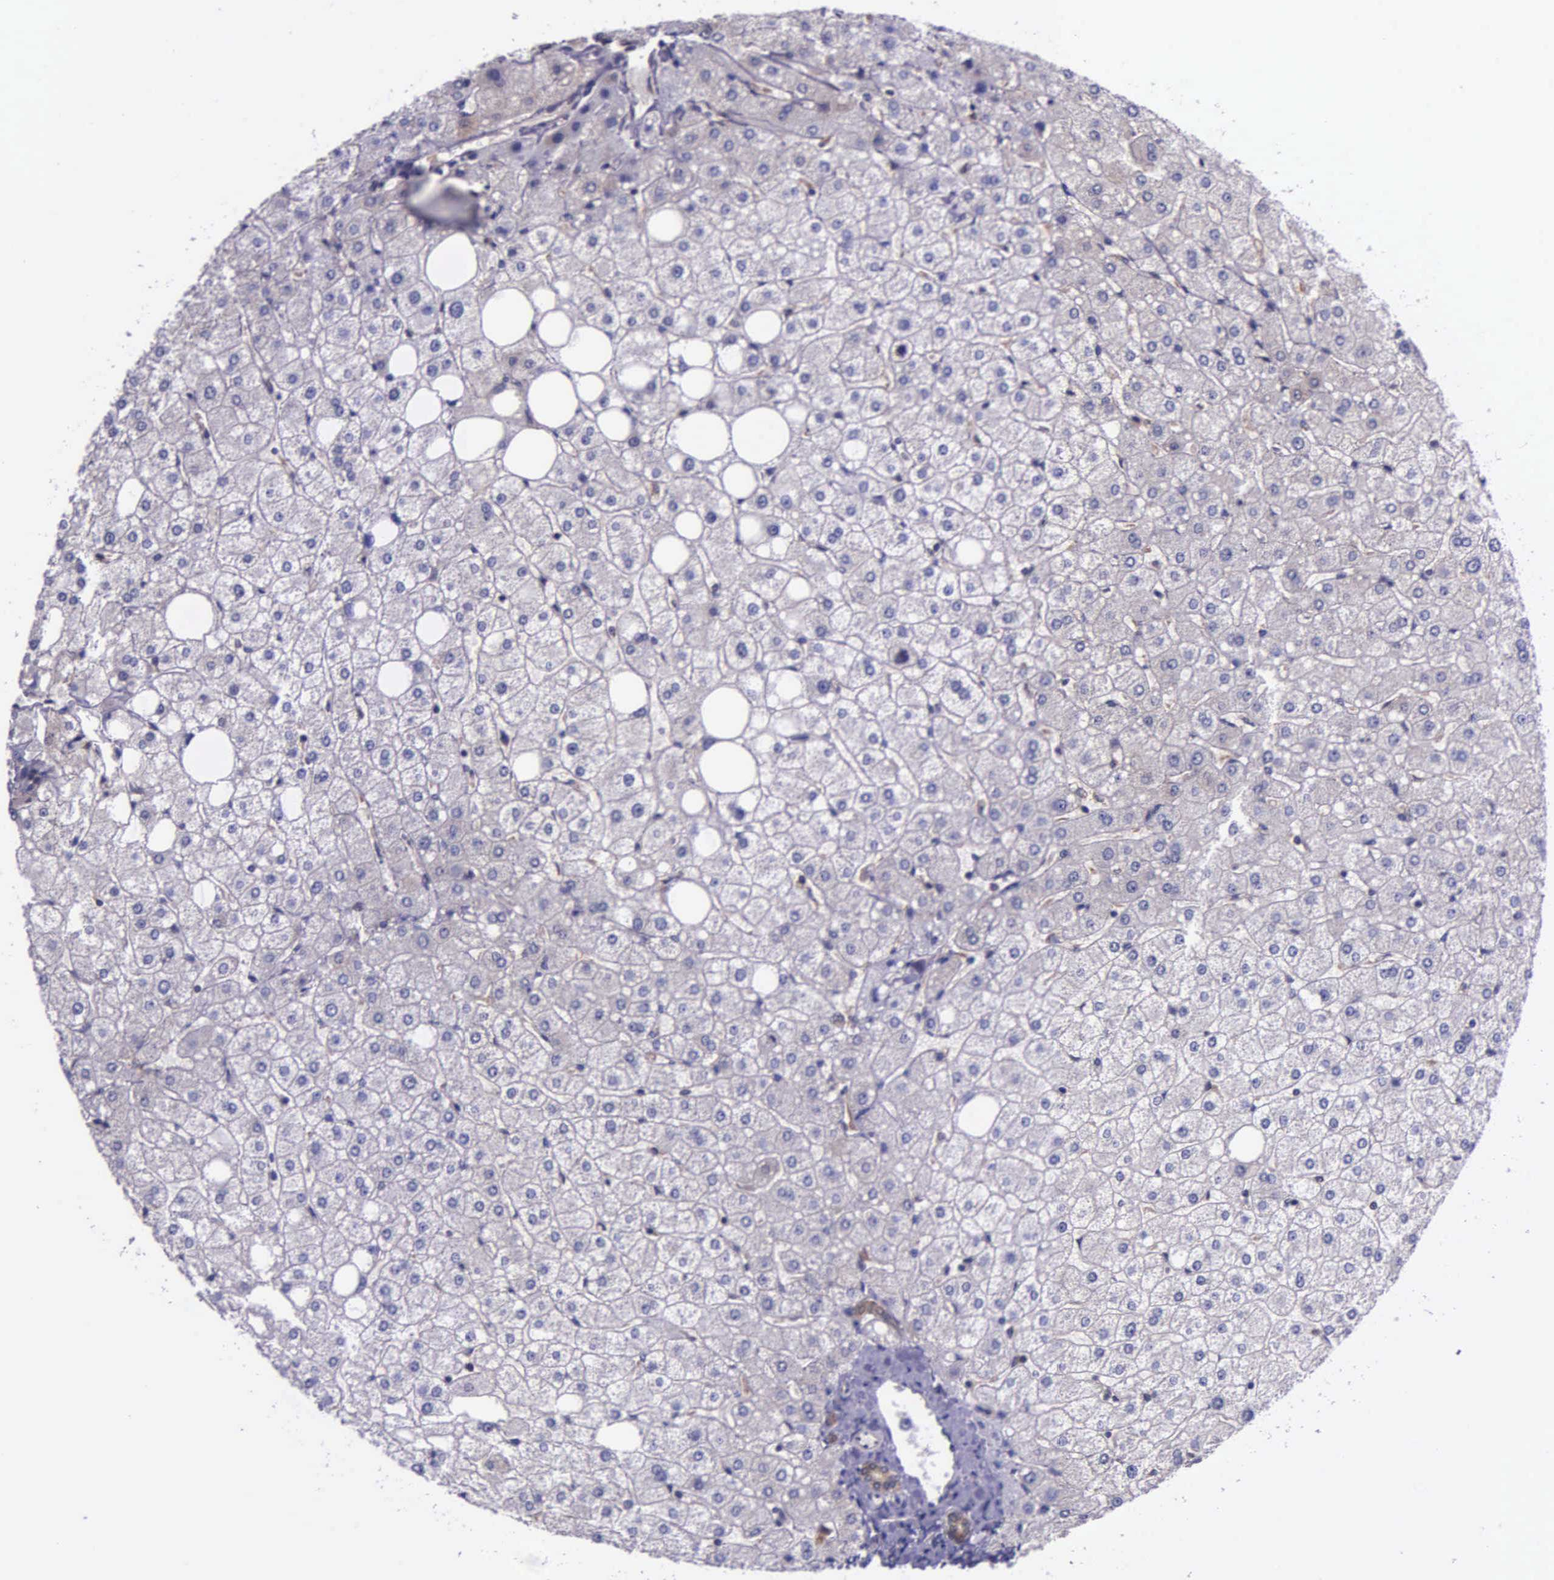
{"staining": {"intensity": "weak", "quantity": ">75%", "location": "cytoplasmic/membranous"}, "tissue": "liver", "cell_type": "Cholangiocytes", "image_type": "normal", "snomed": [{"axis": "morphology", "description": "Normal tissue, NOS"}, {"axis": "topography", "description": "Liver"}], "caption": "Brown immunohistochemical staining in normal human liver shows weak cytoplasmic/membranous positivity in about >75% of cholangiocytes.", "gene": "GMPR2", "patient": {"sex": "male", "age": 35}}